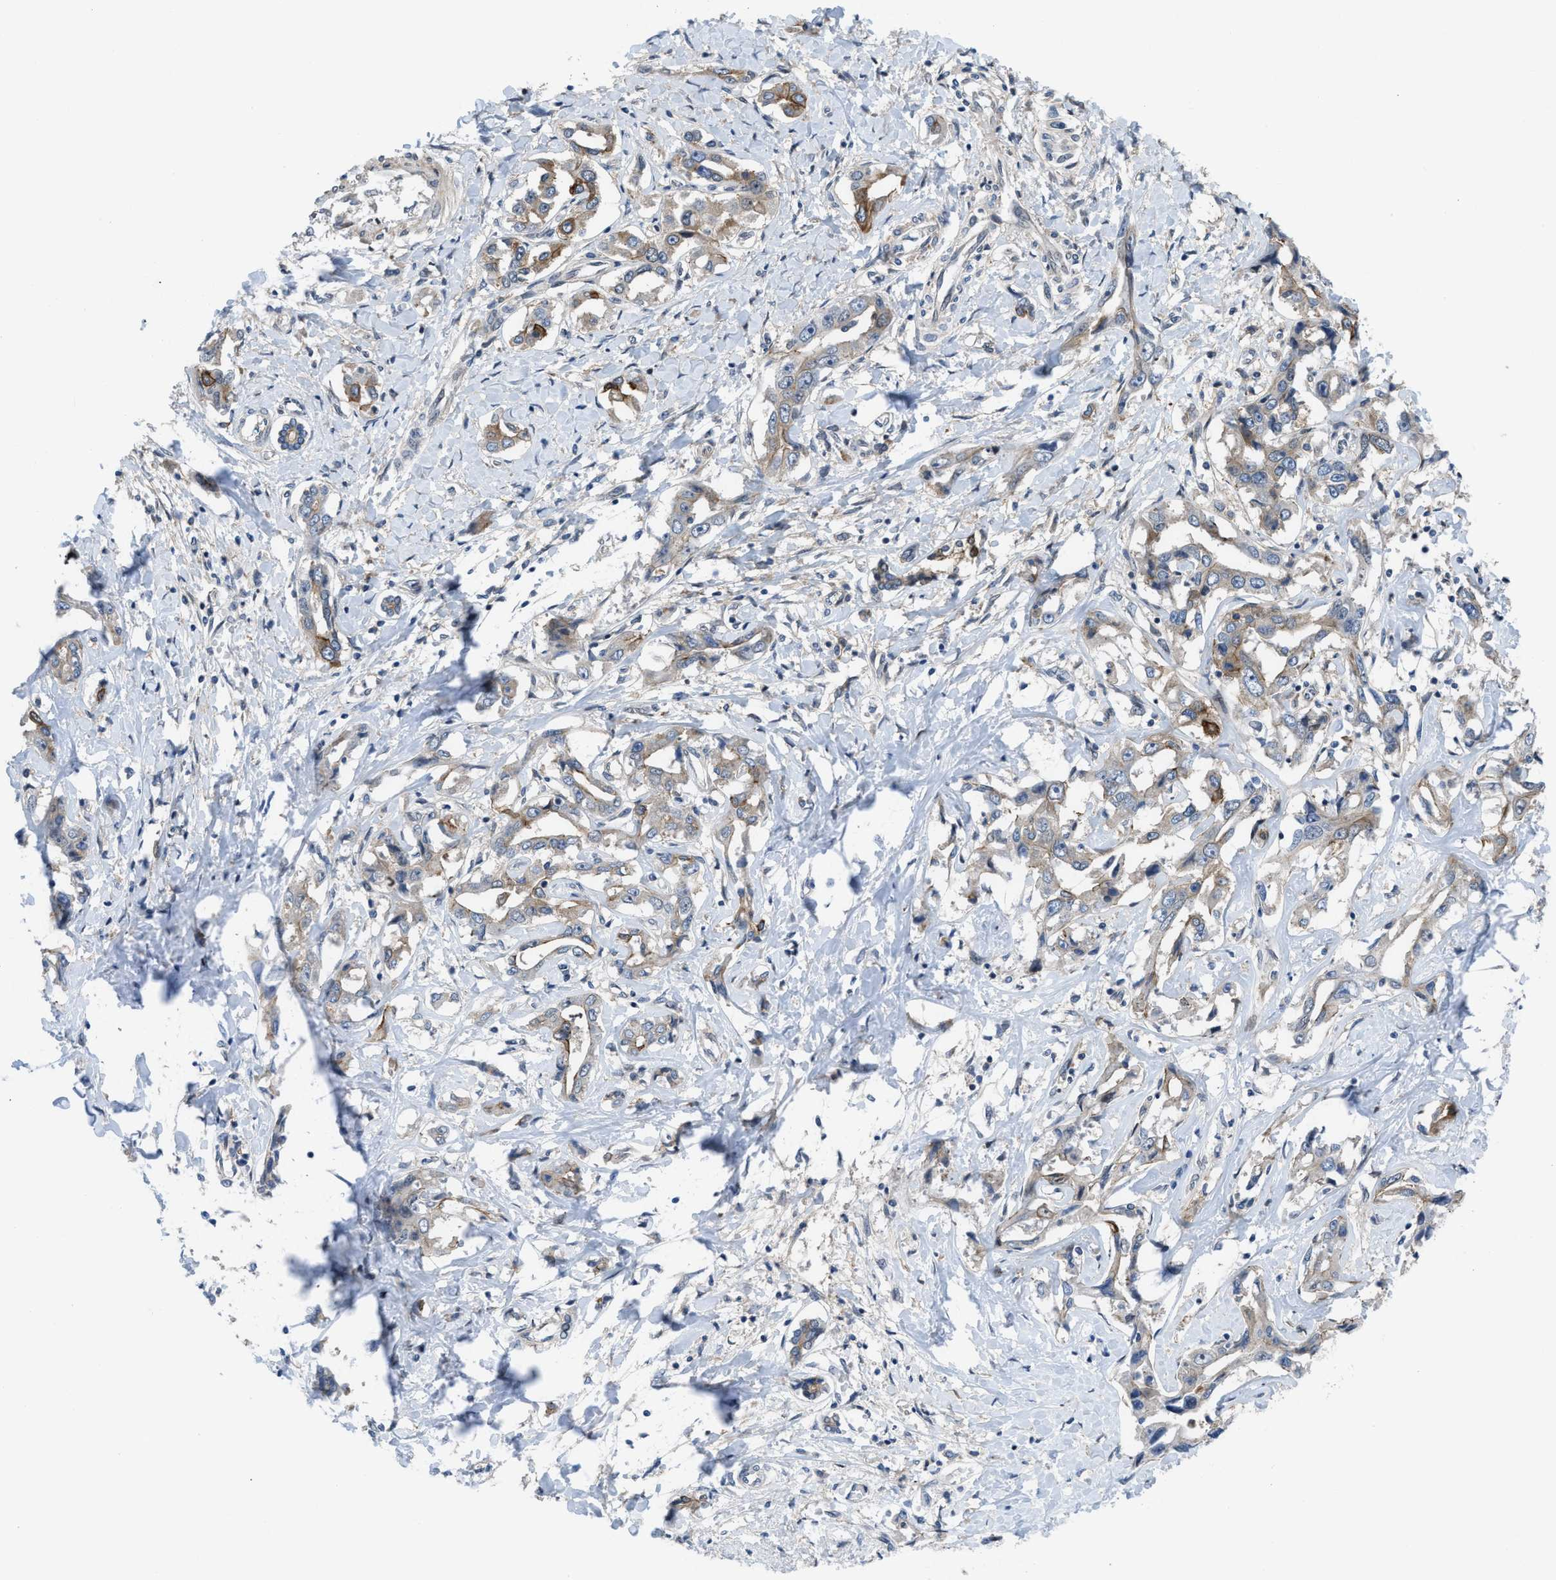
{"staining": {"intensity": "weak", "quantity": "<25%", "location": "cytoplasmic/membranous"}, "tissue": "liver cancer", "cell_type": "Tumor cells", "image_type": "cancer", "snomed": [{"axis": "morphology", "description": "Cholangiocarcinoma"}, {"axis": "topography", "description": "Liver"}], "caption": "There is no significant positivity in tumor cells of liver cancer.", "gene": "MYO18A", "patient": {"sex": "male", "age": 59}}